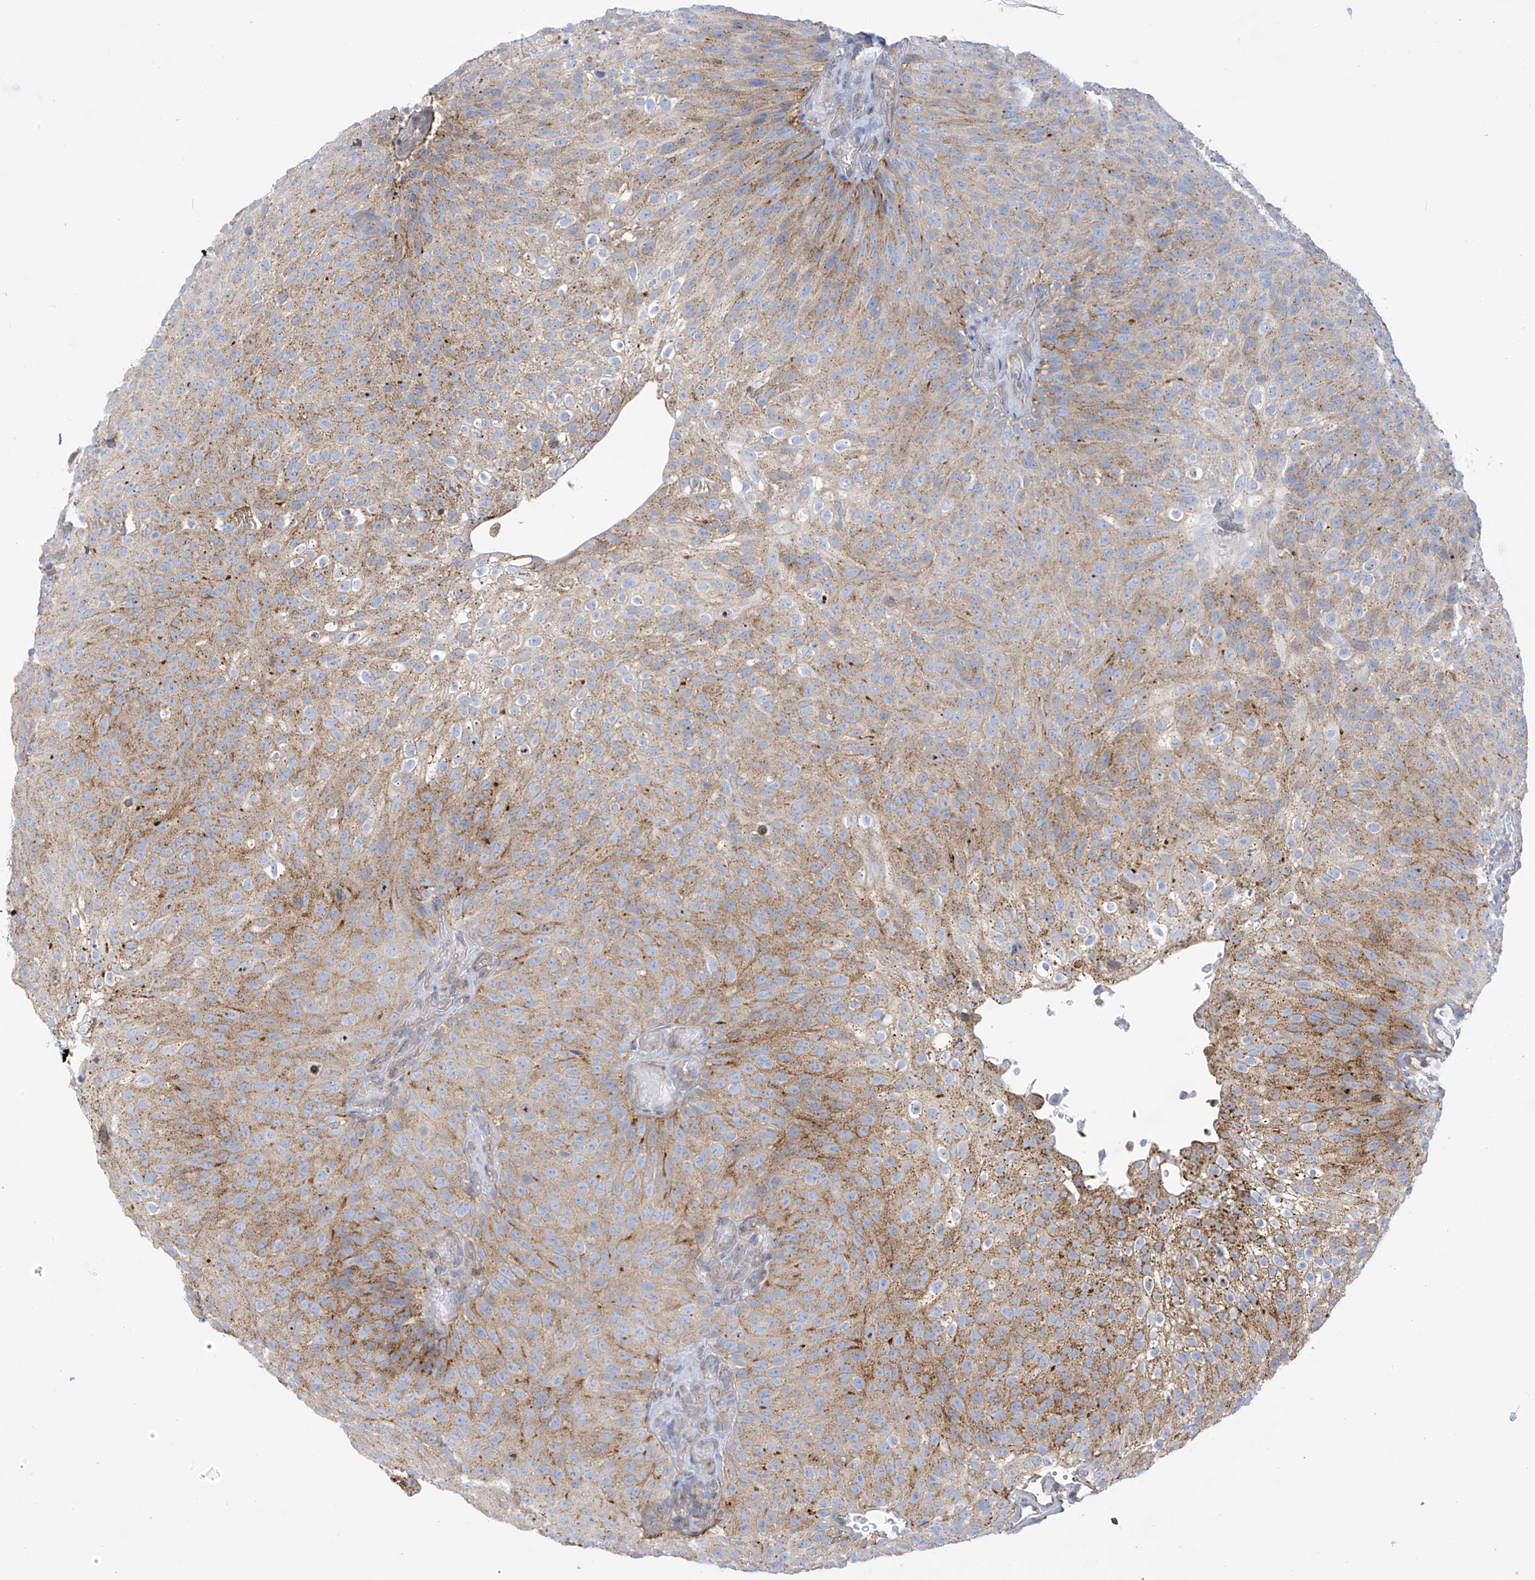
{"staining": {"intensity": "moderate", "quantity": ">75%", "location": "cytoplasmic/membranous"}, "tissue": "urothelial cancer", "cell_type": "Tumor cells", "image_type": "cancer", "snomed": [{"axis": "morphology", "description": "Urothelial carcinoma, Low grade"}, {"axis": "topography", "description": "Urinary bladder"}], "caption": "Human urothelial cancer stained for a protein (brown) displays moderate cytoplasmic/membranous positive staining in about >75% of tumor cells.", "gene": "FABP2", "patient": {"sex": "male", "age": 78}}